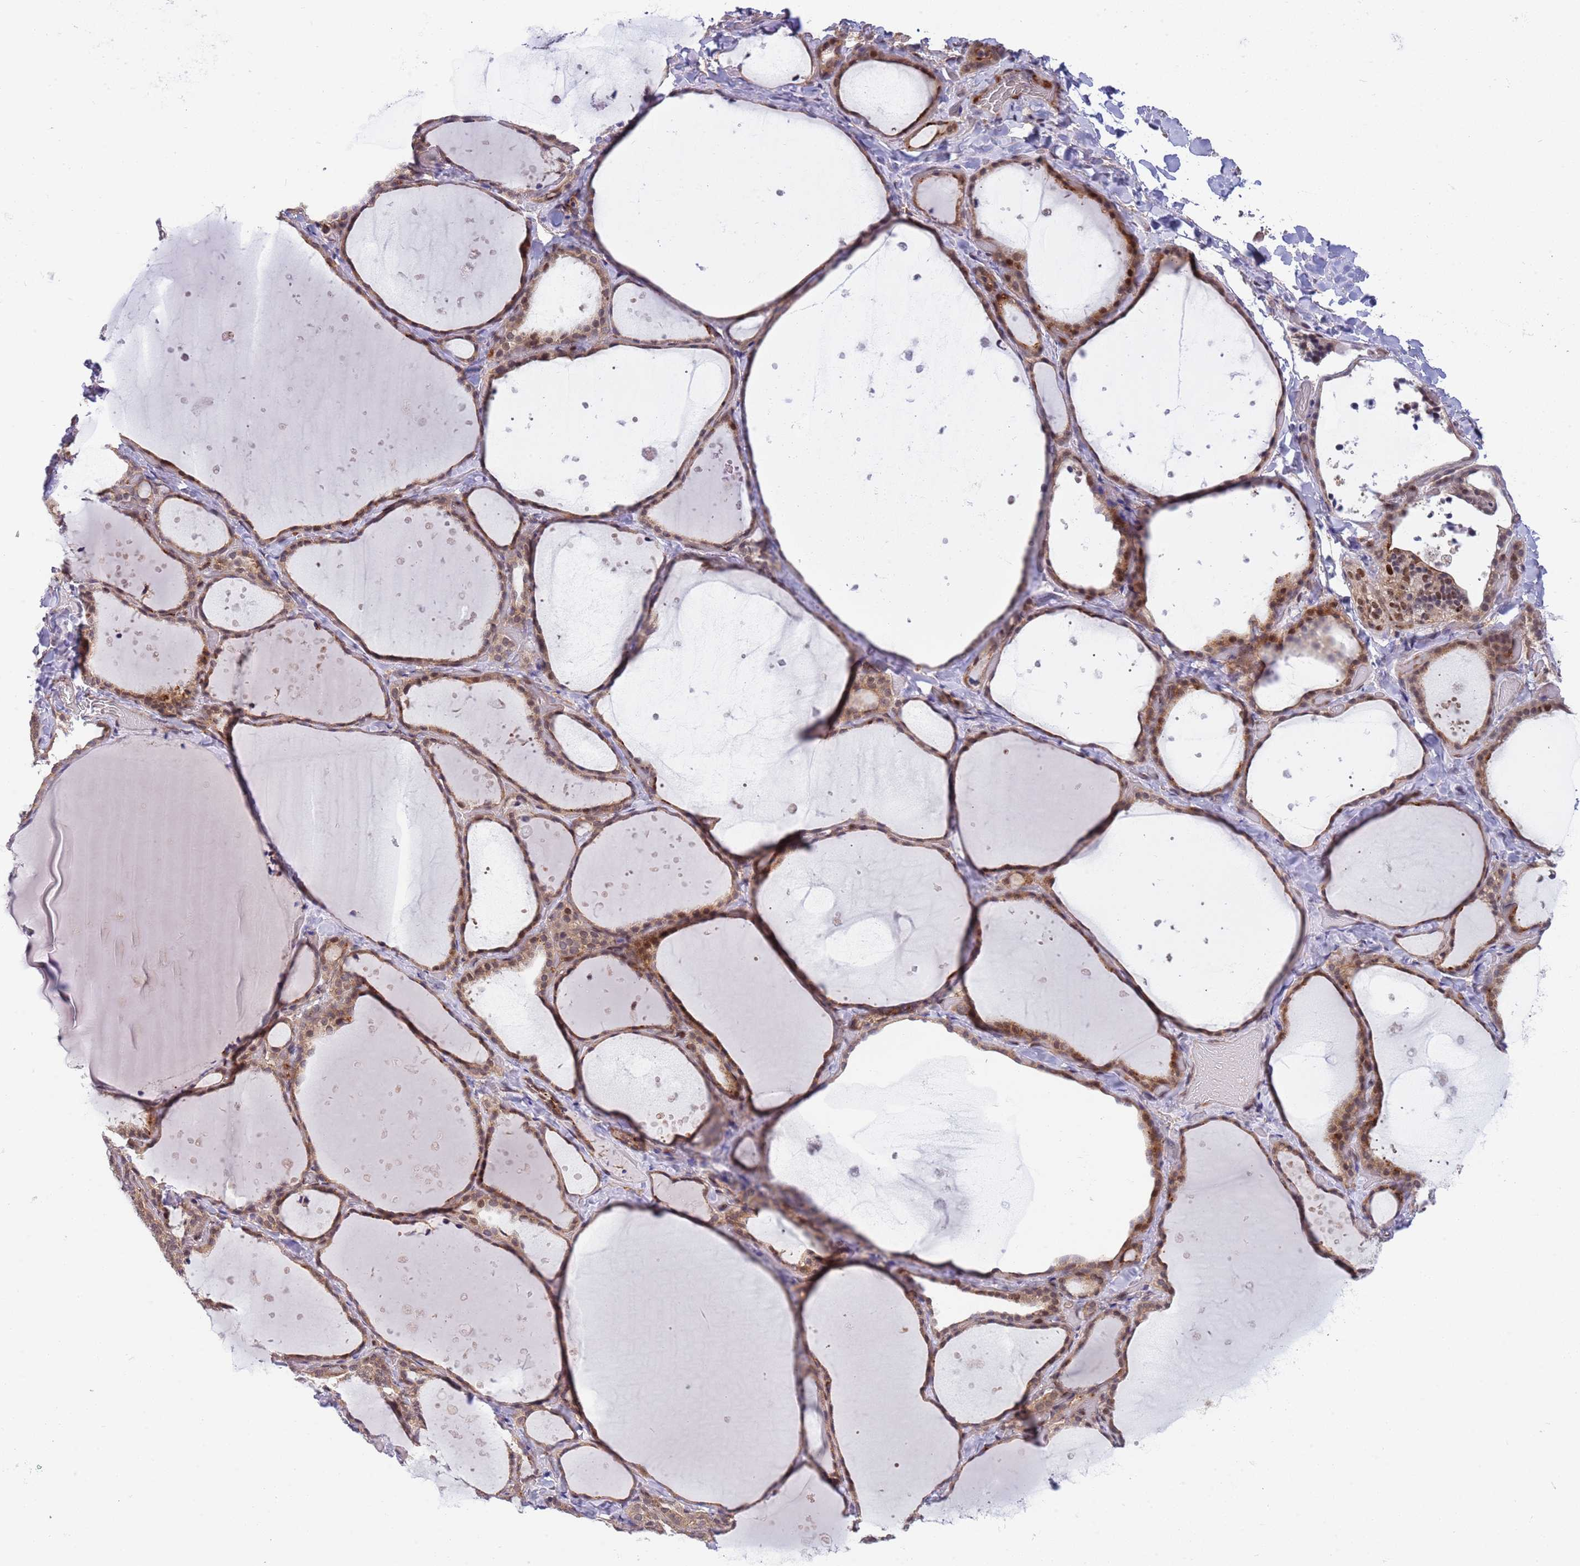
{"staining": {"intensity": "moderate", "quantity": ">75%", "location": "cytoplasmic/membranous,nuclear"}, "tissue": "thyroid gland", "cell_type": "Glandular cells", "image_type": "normal", "snomed": [{"axis": "morphology", "description": "Normal tissue, NOS"}, {"axis": "topography", "description": "Thyroid gland"}], "caption": "A micrograph of human thyroid gland stained for a protein shows moderate cytoplasmic/membranous,nuclear brown staining in glandular cells. The staining is performed using DAB brown chromogen to label protein expression. The nuclei are counter-stained blue using hematoxylin.", "gene": "TBX10", "patient": {"sex": "female", "age": 44}}